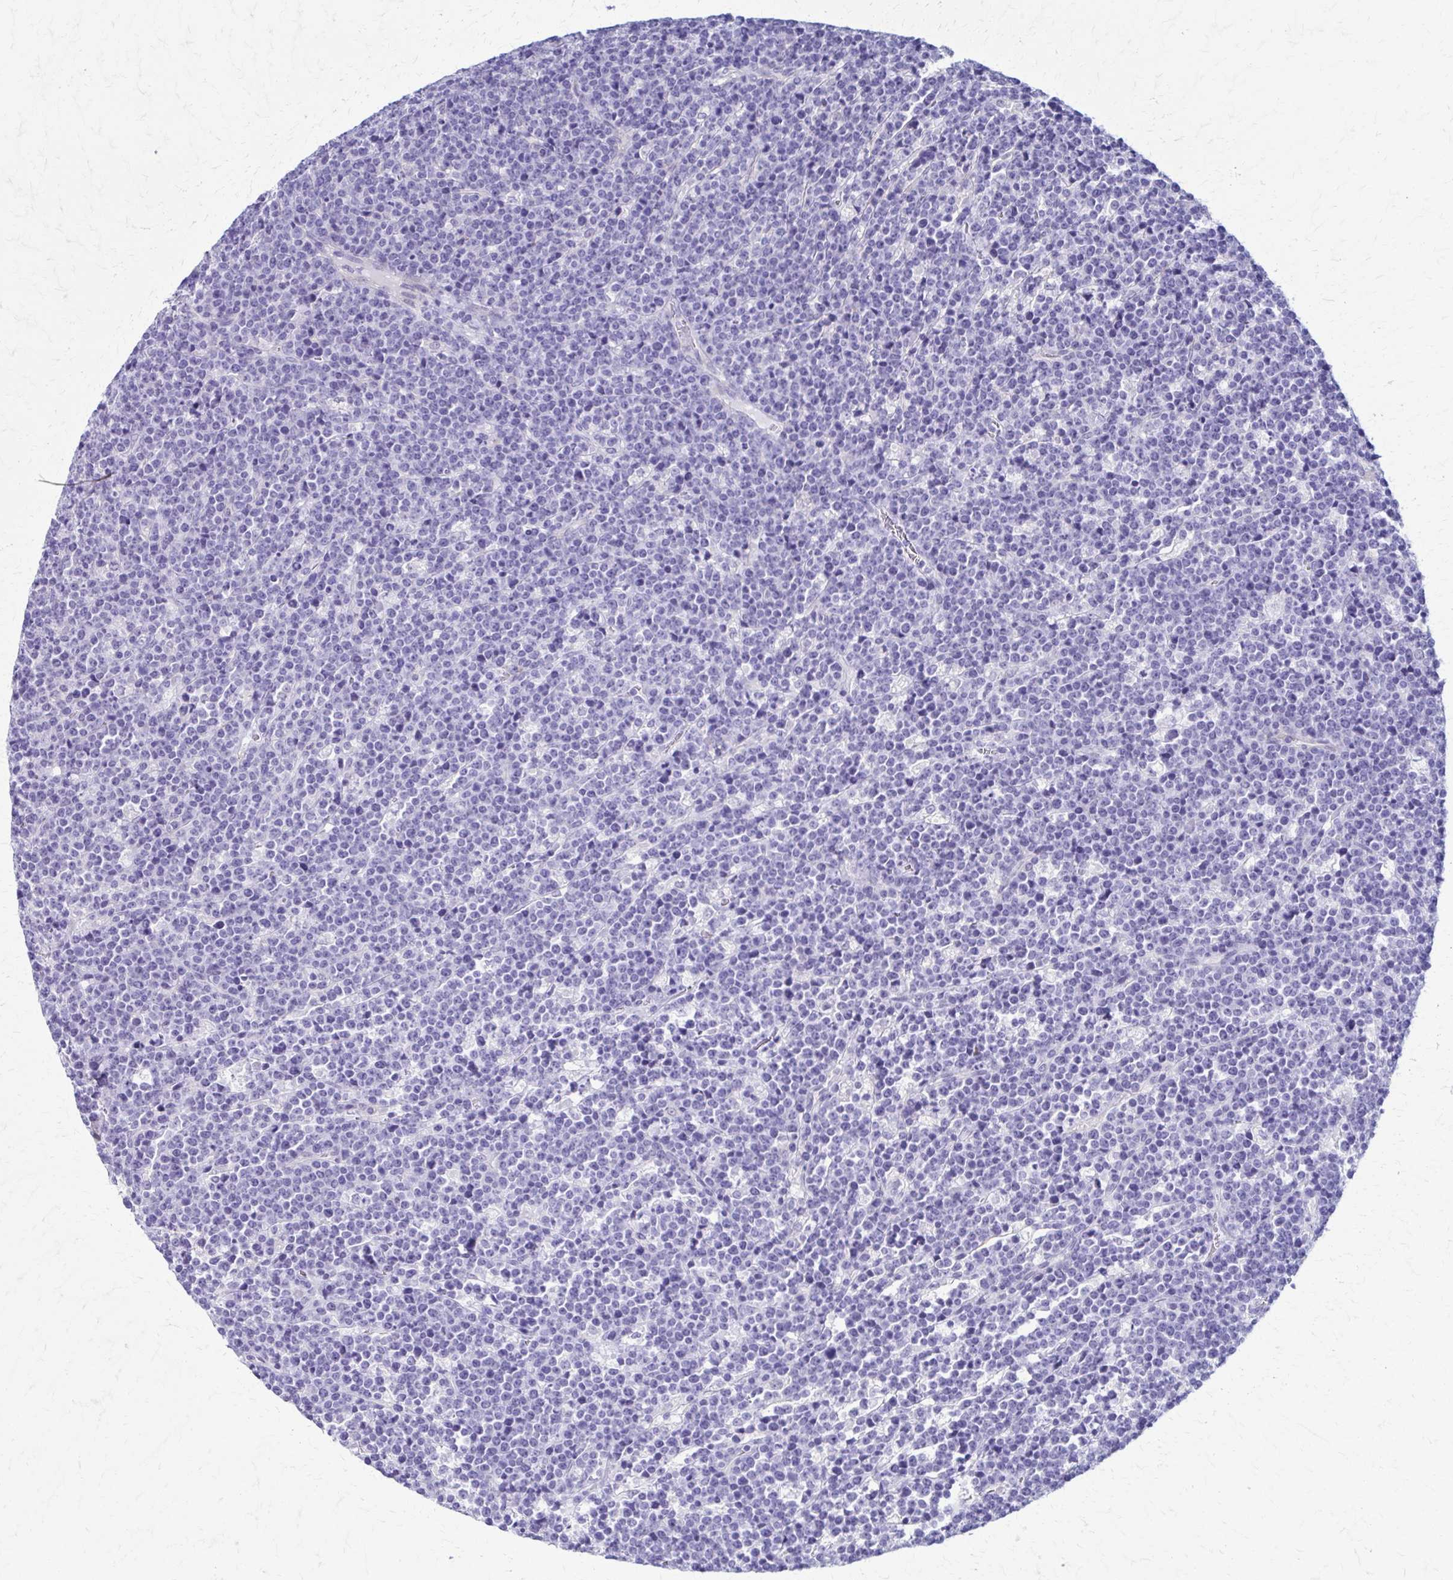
{"staining": {"intensity": "negative", "quantity": "none", "location": "none"}, "tissue": "lymphoma", "cell_type": "Tumor cells", "image_type": "cancer", "snomed": [{"axis": "morphology", "description": "Malignant lymphoma, non-Hodgkin's type, High grade"}, {"axis": "topography", "description": "Ovary"}], "caption": "Micrograph shows no significant protein positivity in tumor cells of malignant lymphoma, non-Hodgkin's type (high-grade).", "gene": "DSP", "patient": {"sex": "female", "age": 56}}